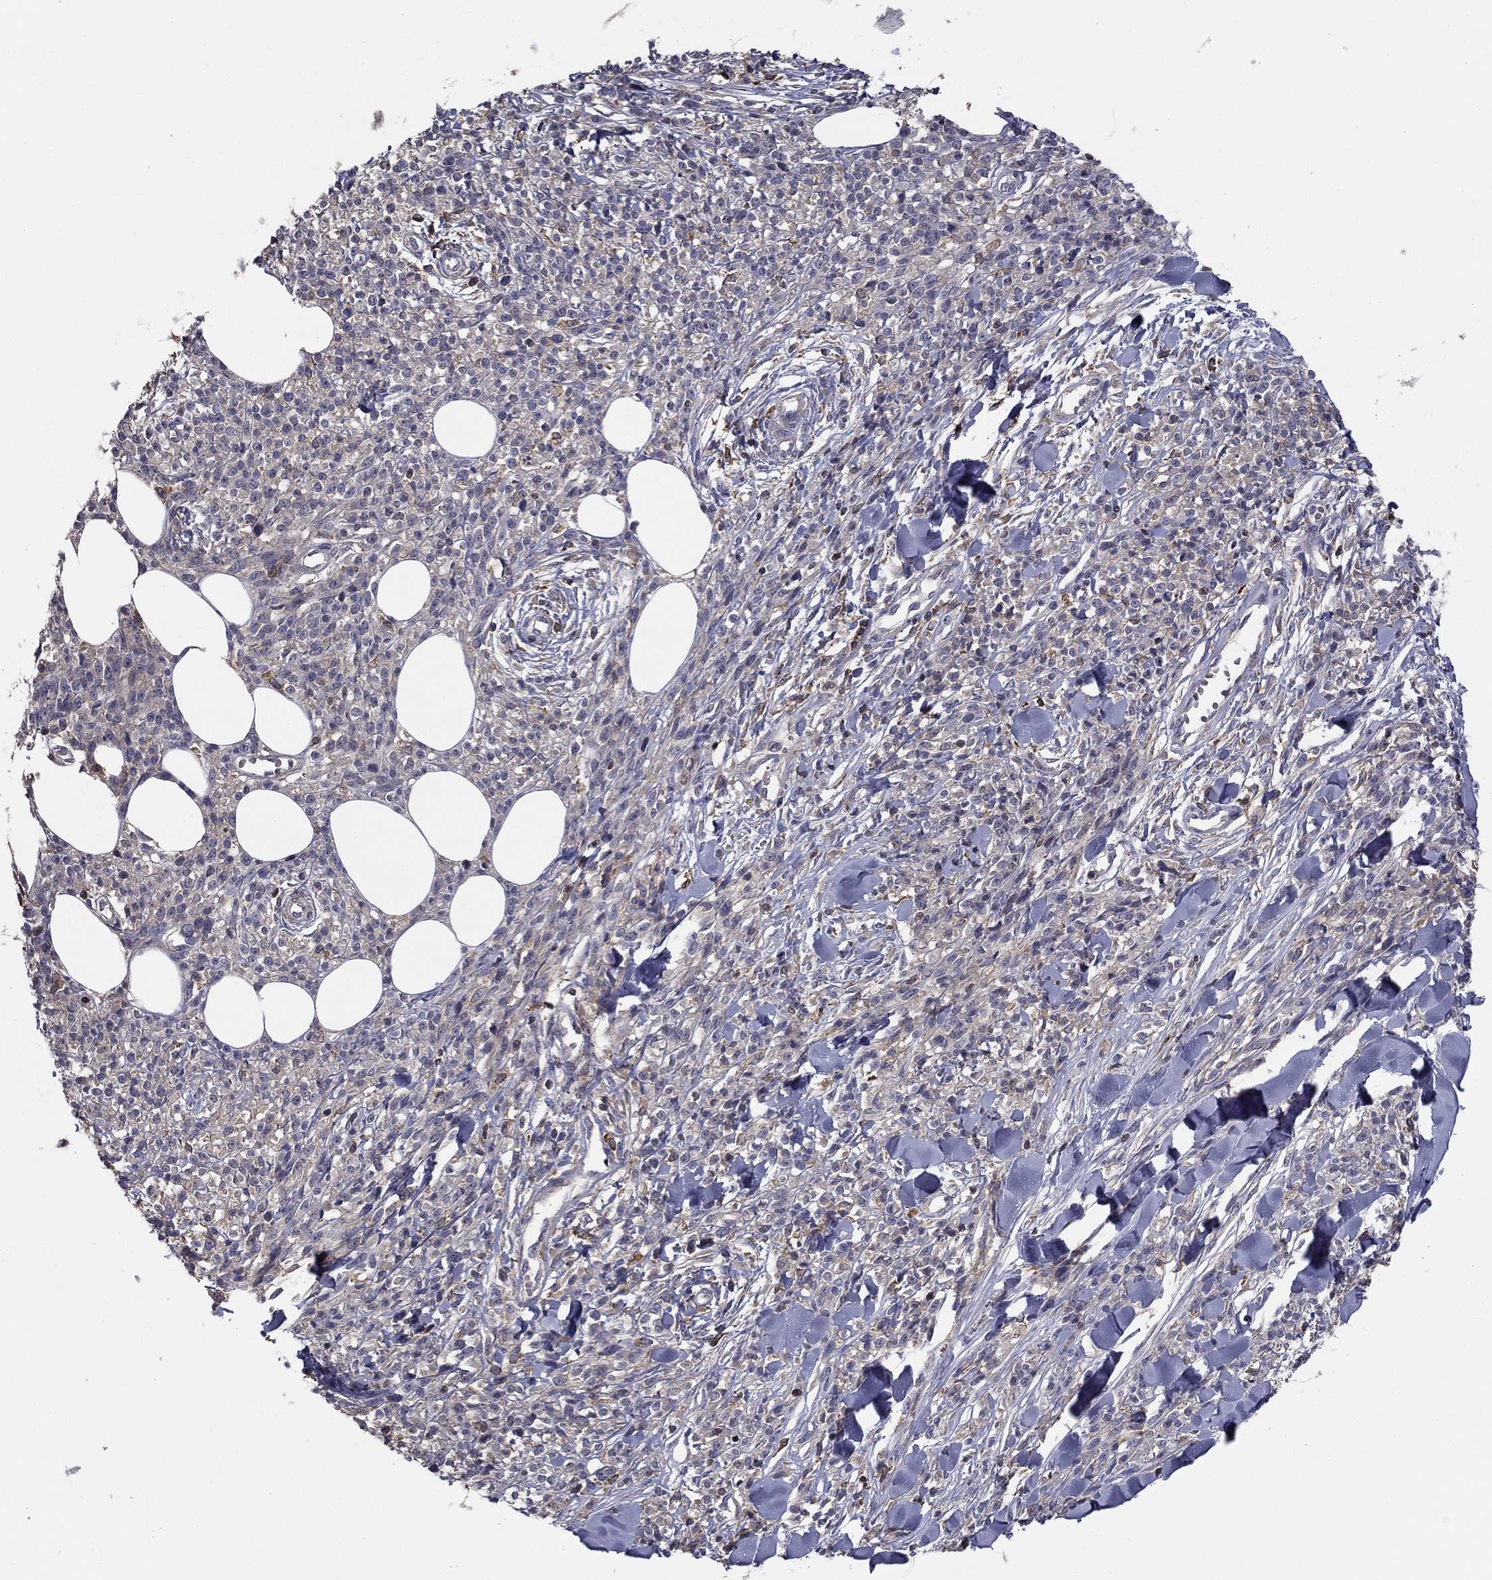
{"staining": {"intensity": "negative", "quantity": "none", "location": "none"}, "tissue": "melanoma", "cell_type": "Tumor cells", "image_type": "cancer", "snomed": [{"axis": "morphology", "description": "Malignant melanoma, NOS"}, {"axis": "topography", "description": "Skin"}, {"axis": "topography", "description": "Skin of trunk"}], "caption": "Micrograph shows no protein staining in tumor cells of malignant melanoma tissue.", "gene": "PLCB2", "patient": {"sex": "male", "age": 74}}